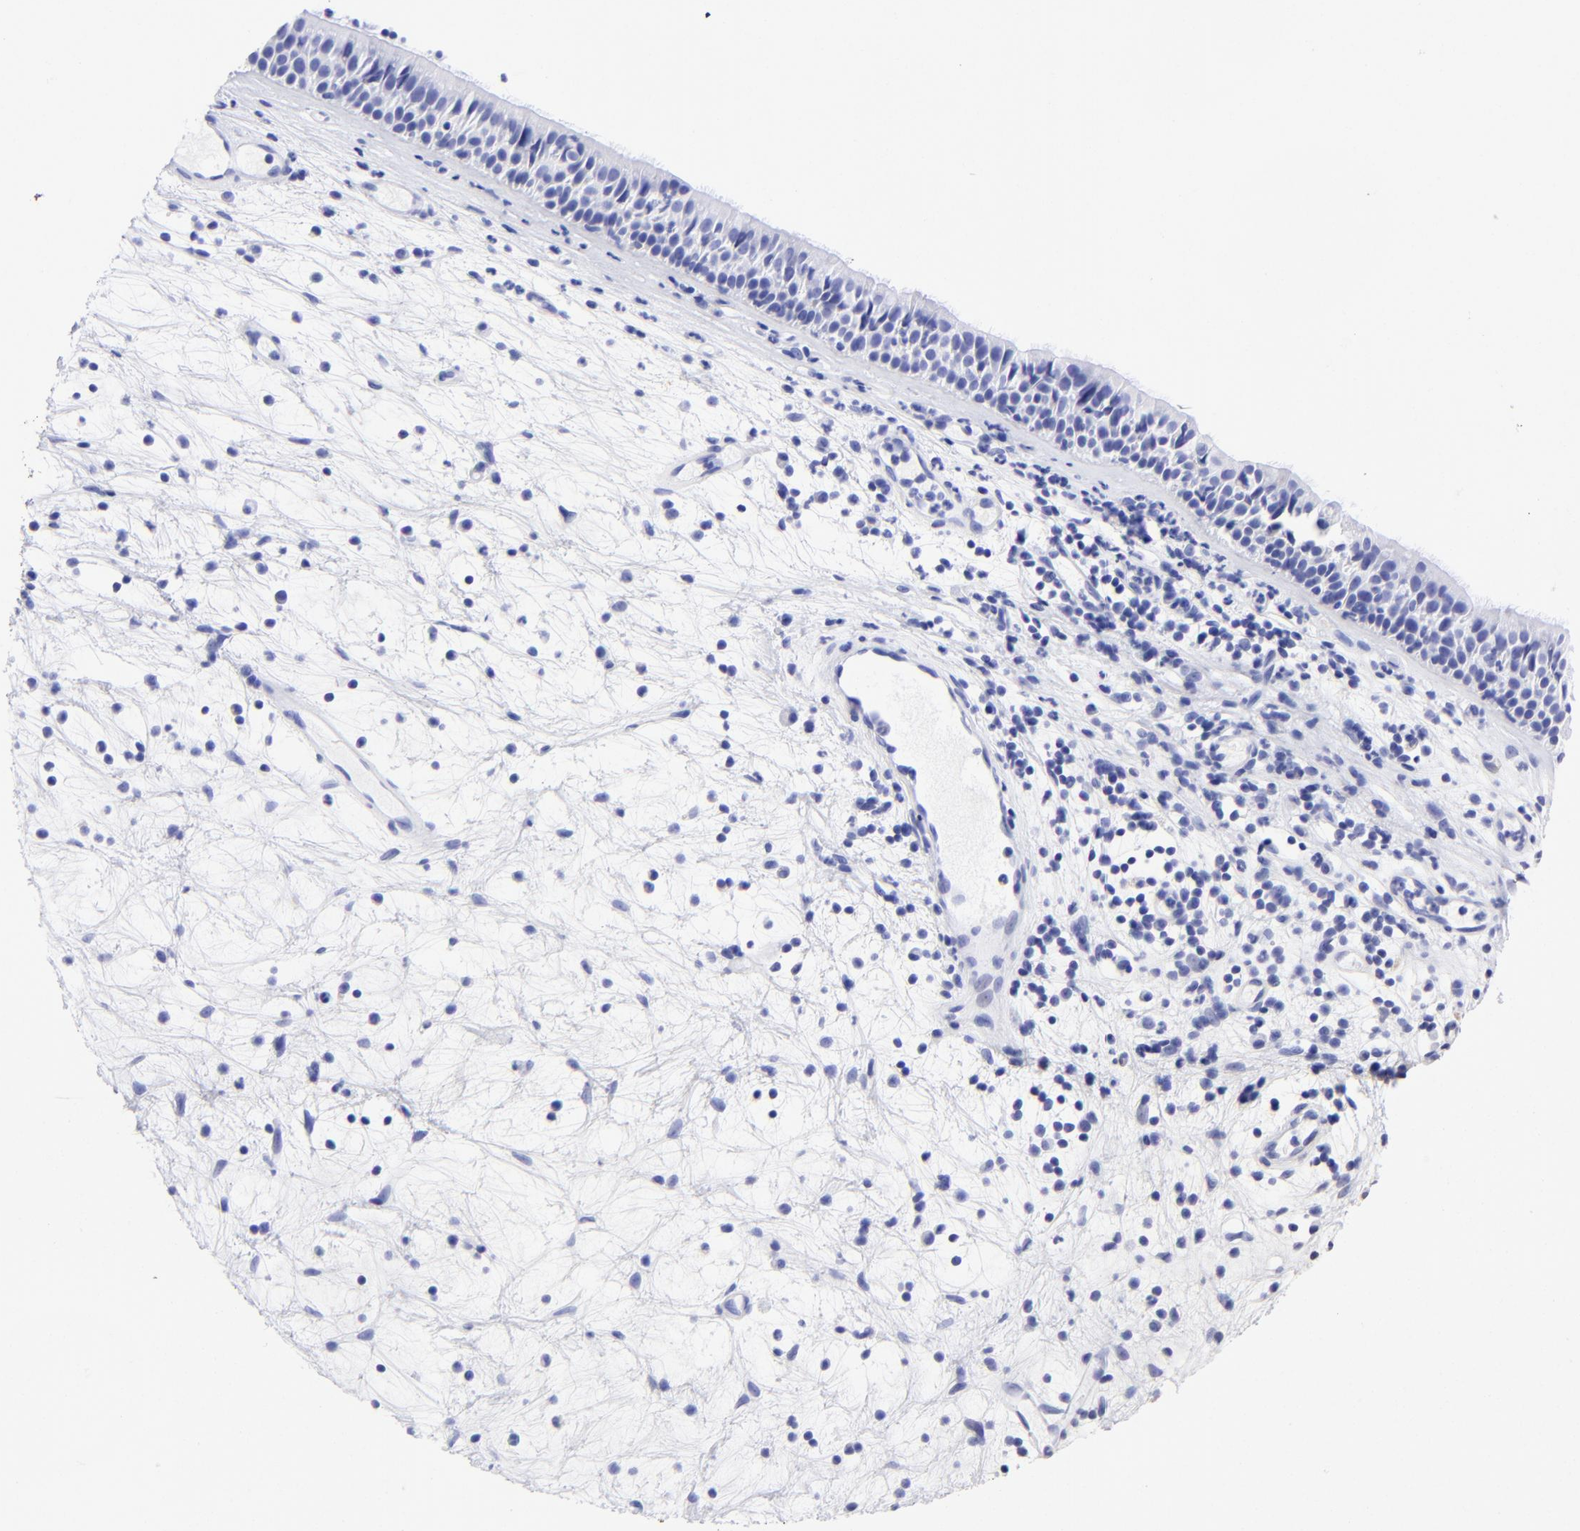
{"staining": {"intensity": "weak", "quantity": "<25%", "location": "nuclear"}, "tissue": "nasopharynx", "cell_type": "Respiratory epithelial cells", "image_type": "normal", "snomed": [{"axis": "morphology", "description": "Normal tissue, NOS"}, {"axis": "topography", "description": "Nasopharynx"}], "caption": "DAB (3,3'-diaminobenzidine) immunohistochemical staining of normal human nasopharynx exhibits no significant staining in respiratory epithelial cells. (Immunohistochemistry (ihc), brightfield microscopy, high magnification).", "gene": "DNMT1", "patient": {"sex": "female", "age": 78}}